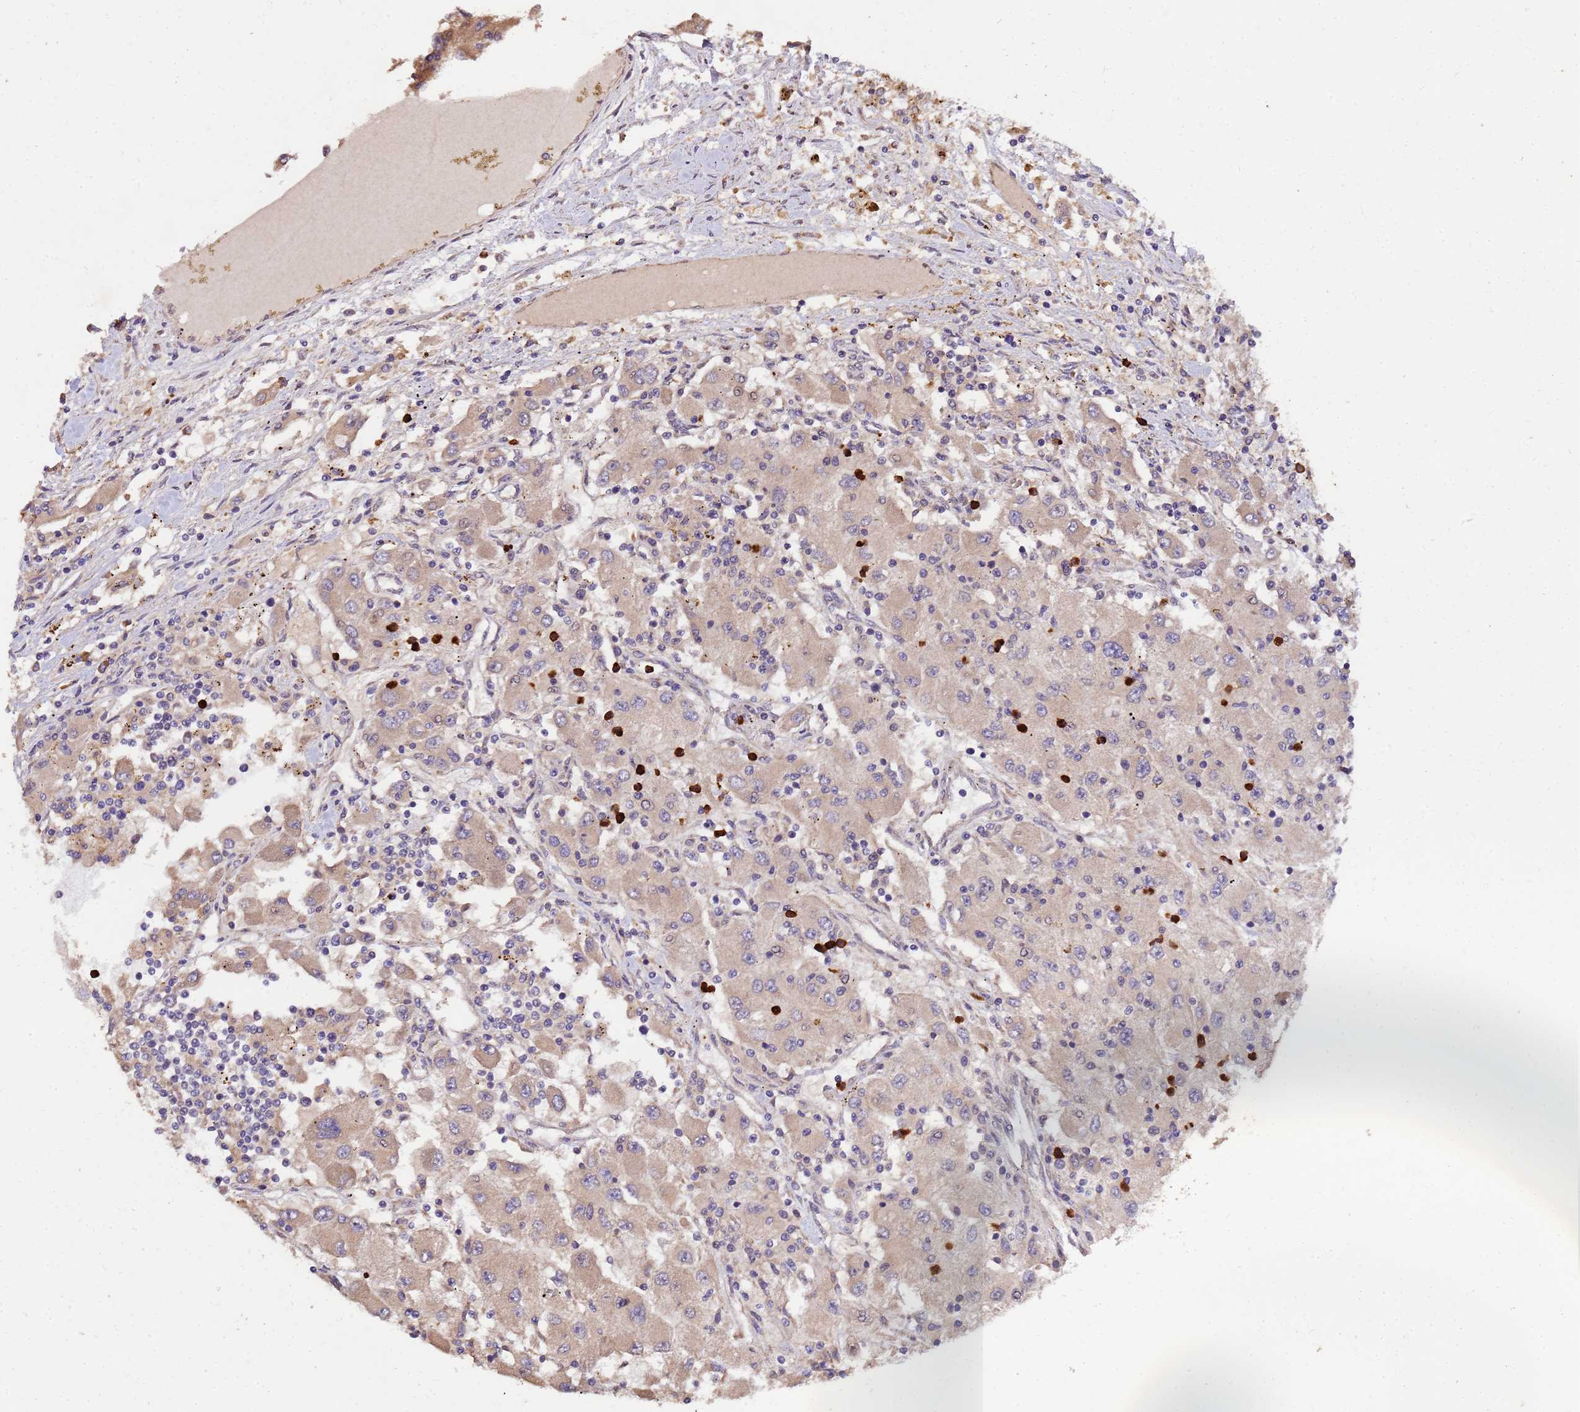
{"staining": {"intensity": "weak", "quantity": "25%-75%", "location": "cytoplasmic/membranous"}, "tissue": "renal cancer", "cell_type": "Tumor cells", "image_type": "cancer", "snomed": [{"axis": "morphology", "description": "Adenocarcinoma, NOS"}, {"axis": "topography", "description": "Kidney"}], "caption": "Immunohistochemical staining of renal cancer demonstrates low levels of weak cytoplasmic/membranous positivity in about 25%-75% of tumor cells.", "gene": "ZNF619", "patient": {"sex": "female", "age": 67}}